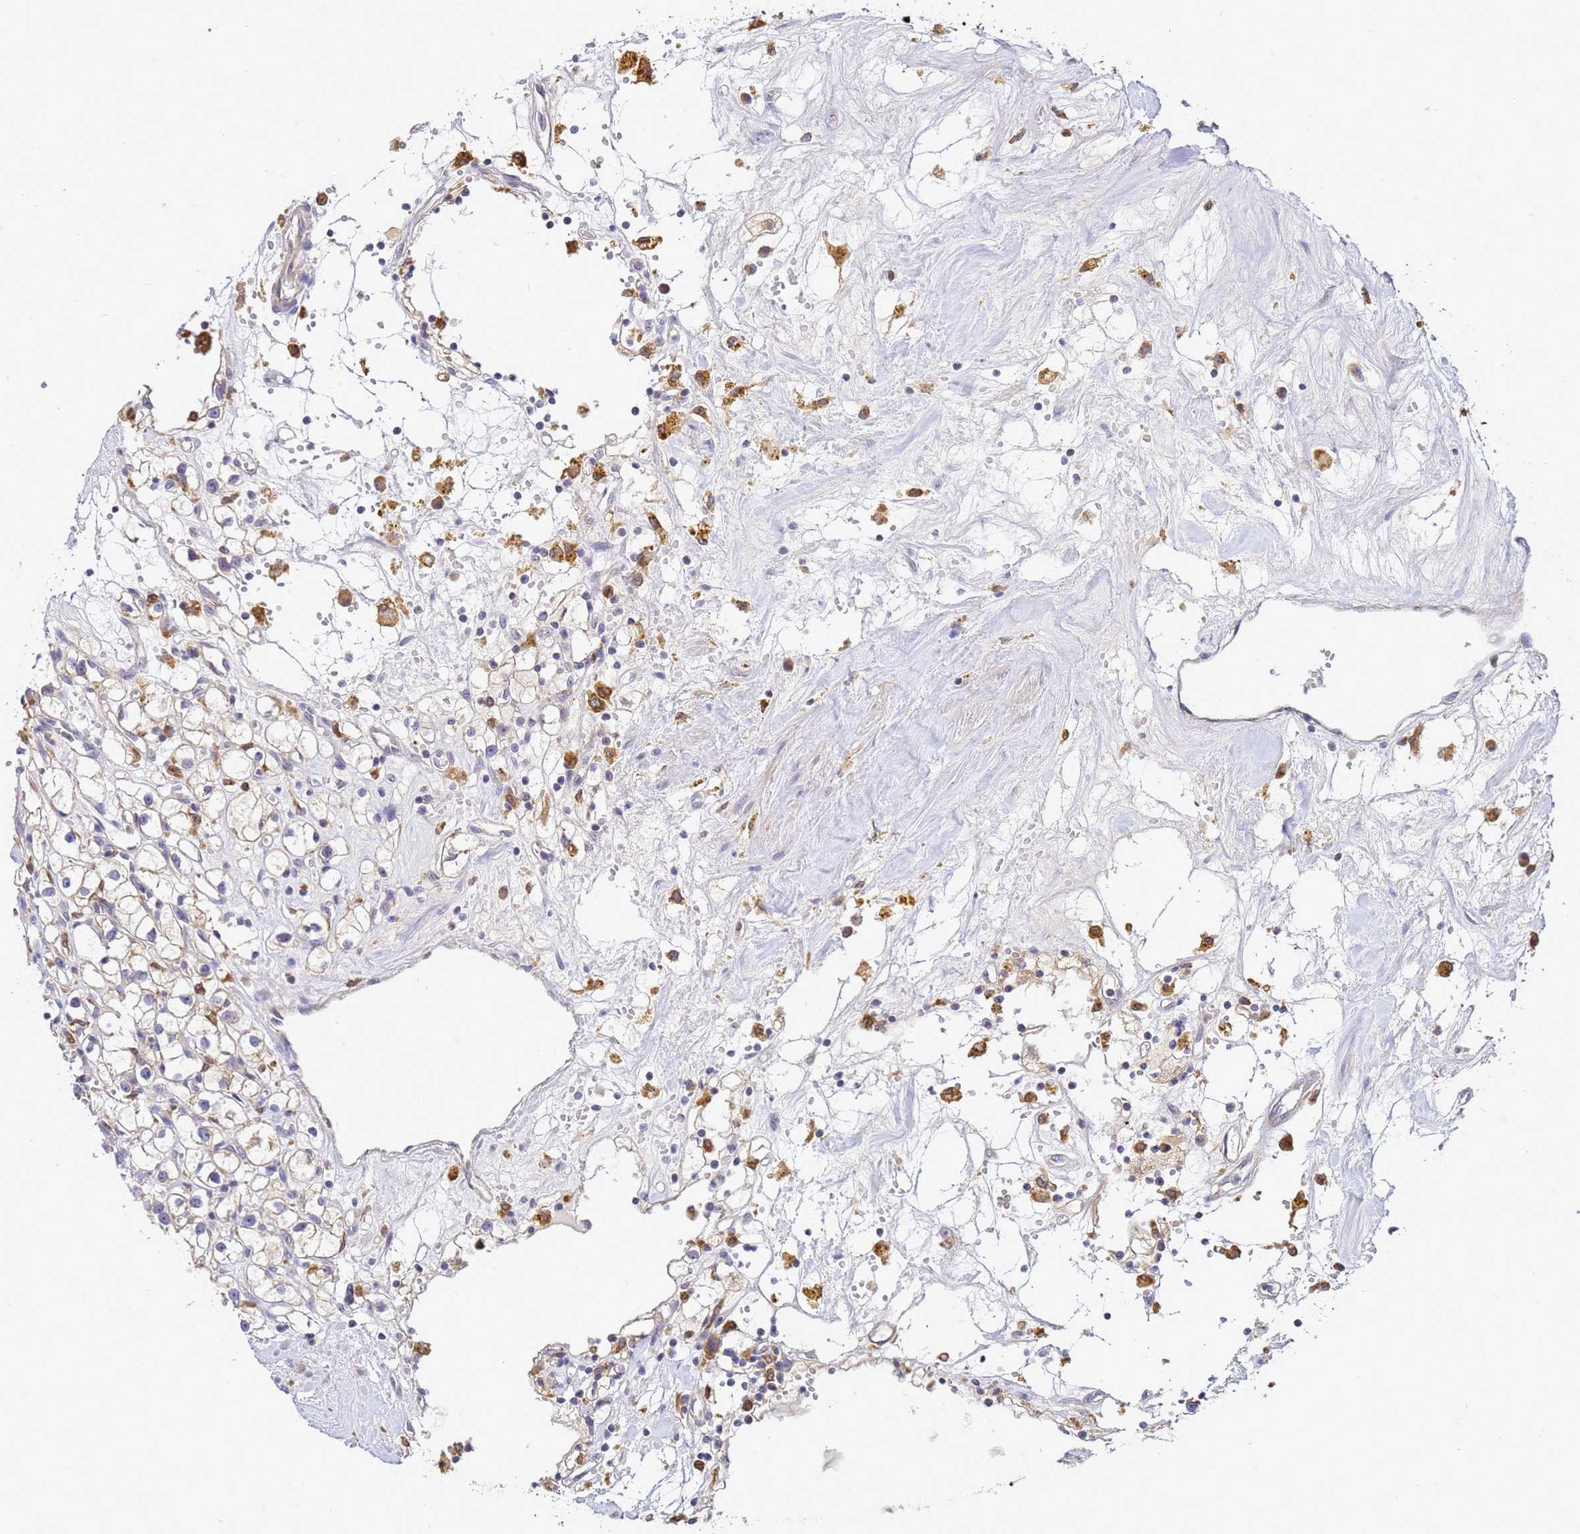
{"staining": {"intensity": "weak", "quantity": "<25%", "location": "cytoplasmic/membranous"}, "tissue": "renal cancer", "cell_type": "Tumor cells", "image_type": "cancer", "snomed": [{"axis": "morphology", "description": "Adenocarcinoma, NOS"}, {"axis": "topography", "description": "Kidney"}], "caption": "Immunohistochemical staining of human renal cancer (adenocarcinoma) reveals no significant positivity in tumor cells. Brightfield microscopy of IHC stained with DAB (brown) and hematoxylin (blue), captured at high magnification.", "gene": "ADPGK", "patient": {"sex": "male", "age": 56}}